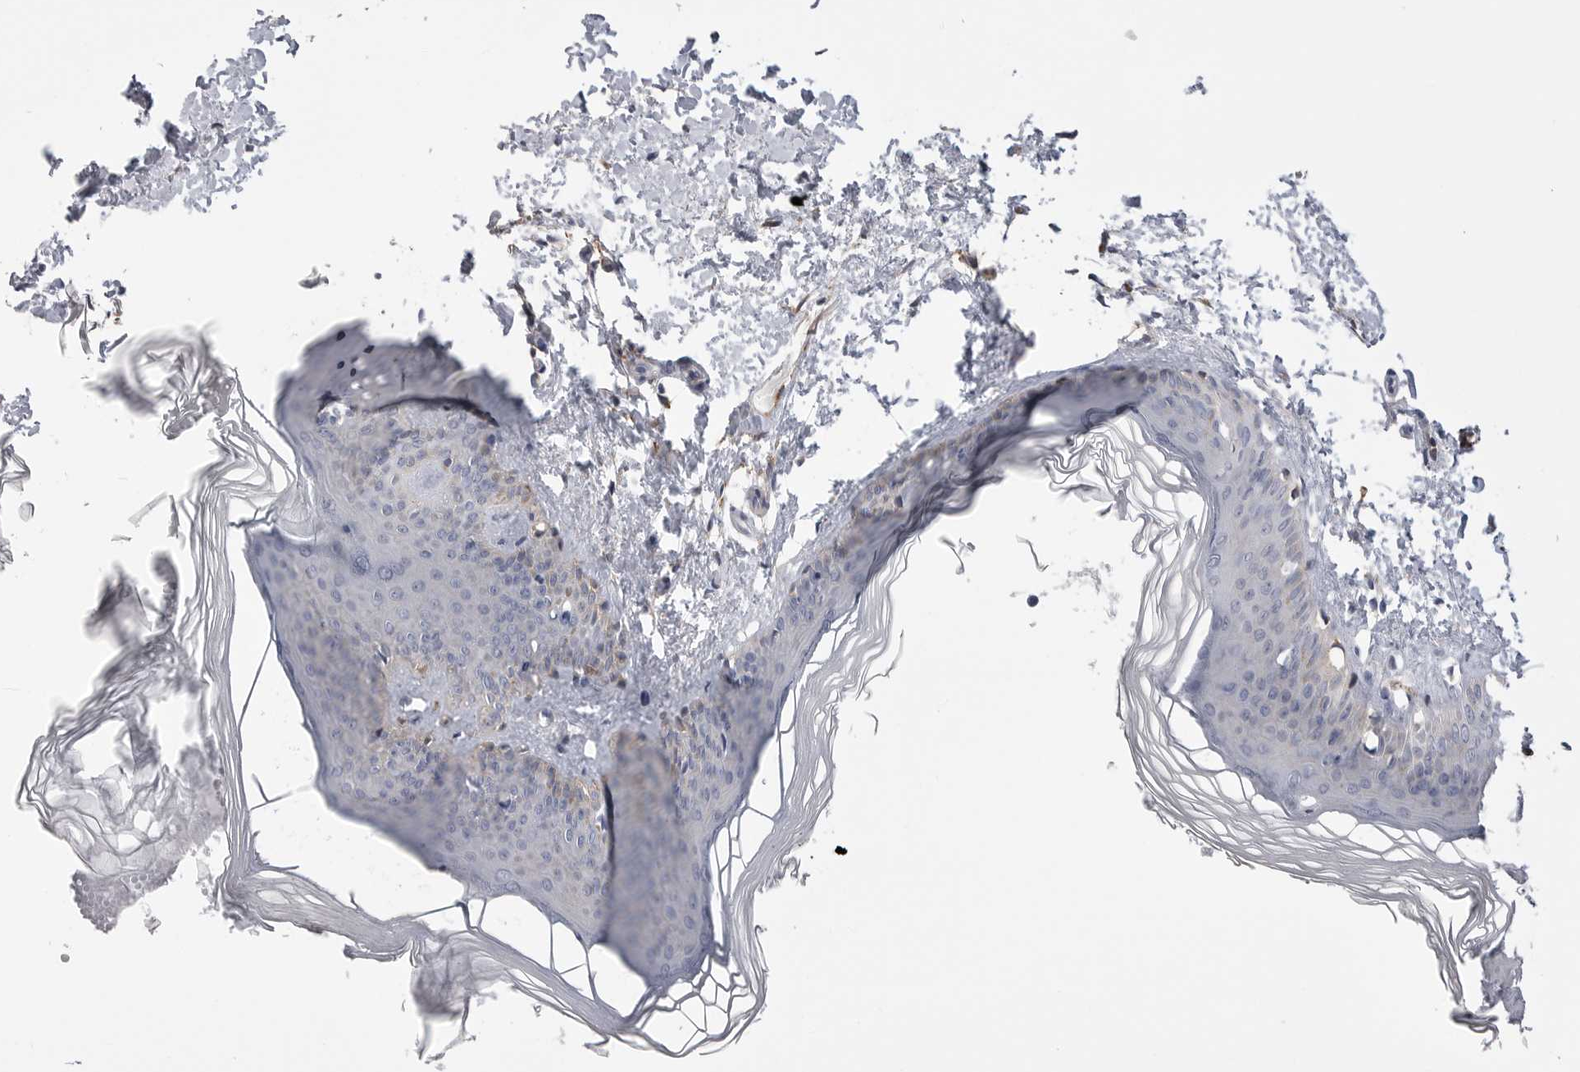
{"staining": {"intensity": "negative", "quantity": "none", "location": "none"}, "tissue": "skin", "cell_type": "Fibroblasts", "image_type": "normal", "snomed": [{"axis": "morphology", "description": "Normal tissue, NOS"}, {"axis": "topography", "description": "Skin"}], "caption": "This histopathology image is of benign skin stained with IHC to label a protein in brown with the nuclei are counter-stained blue. There is no expression in fibroblasts.", "gene": "AKAP12", "patient": {"sex": "female", "age": 27}}